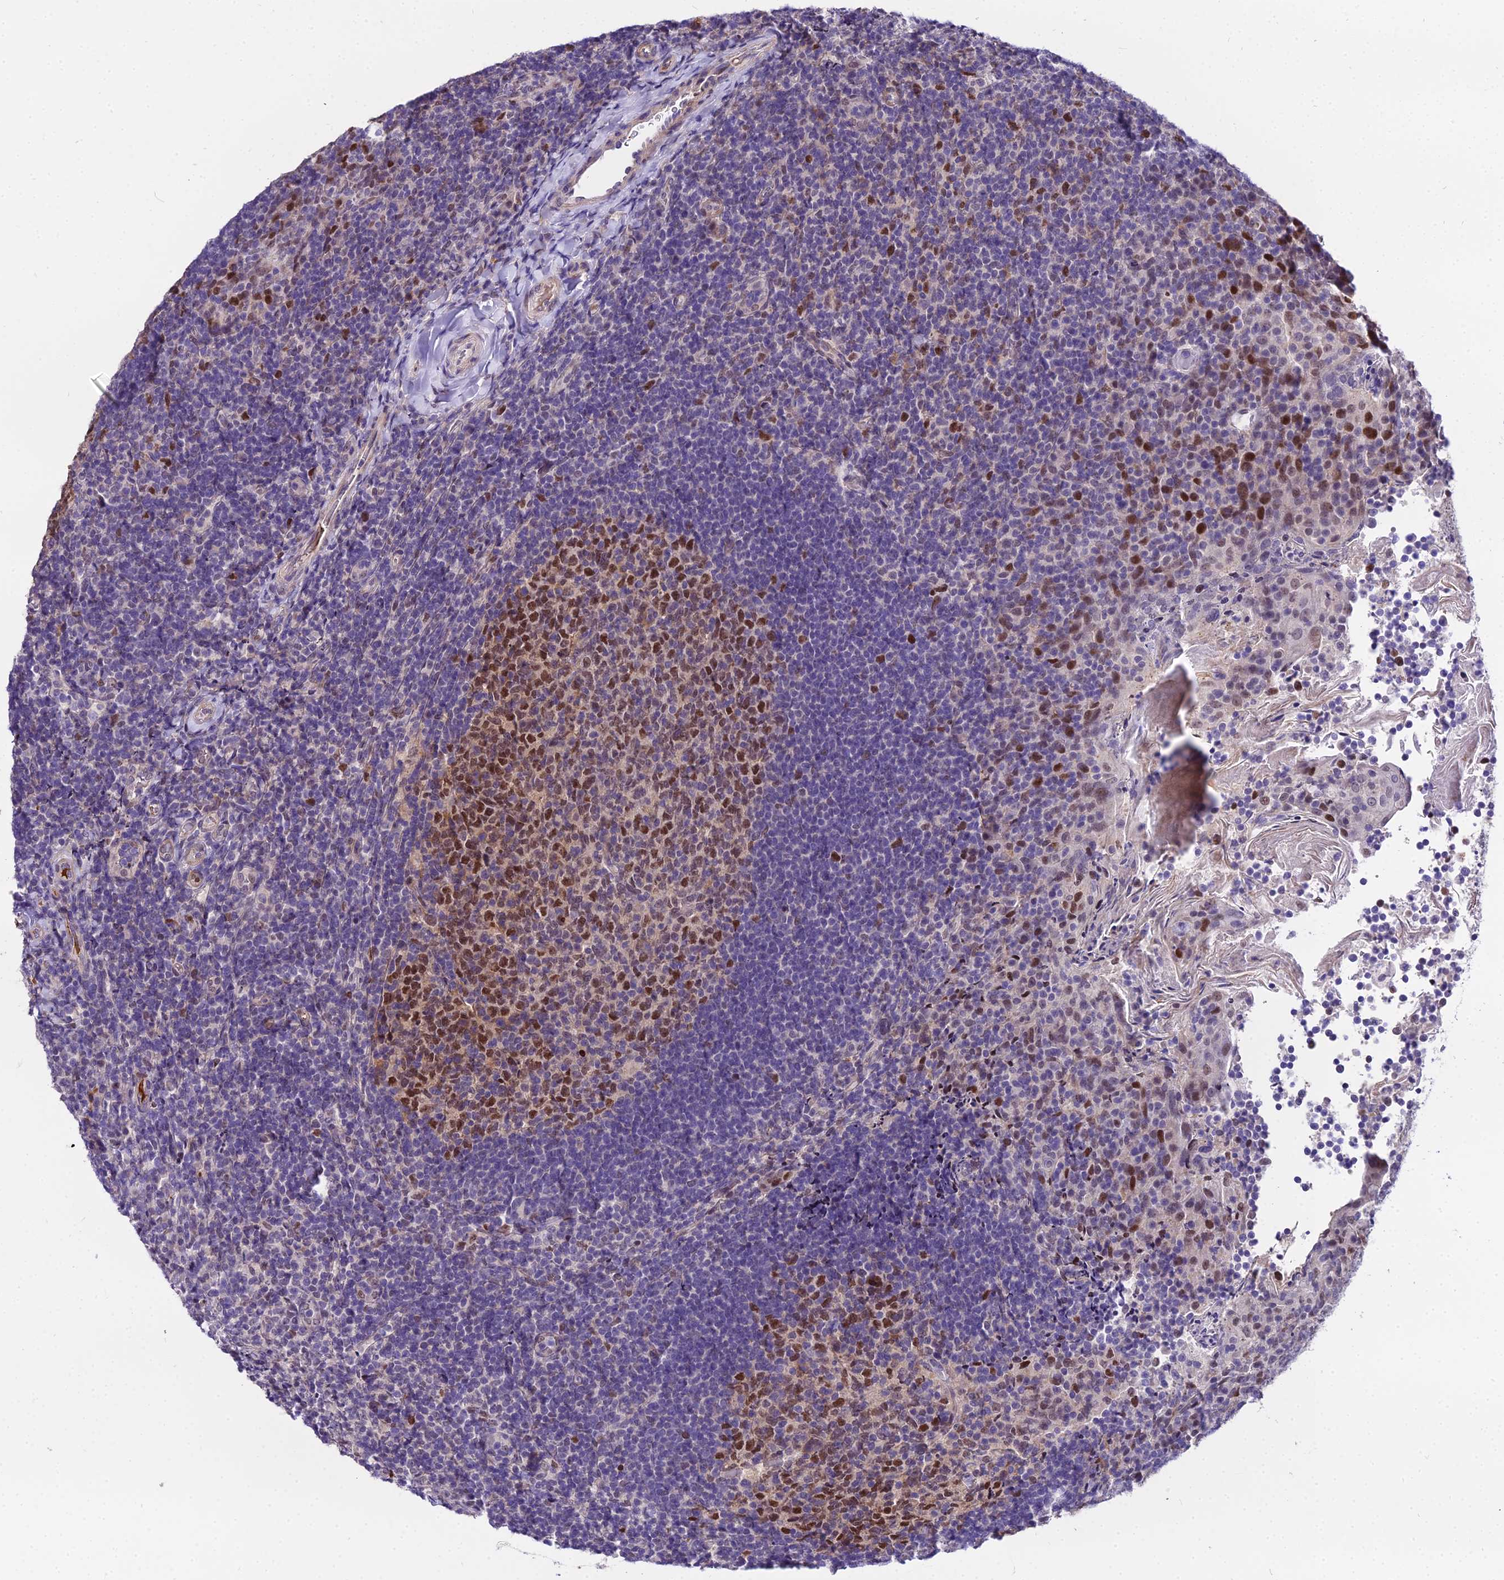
{"staining": {"intensity": "strong", "quantity": "25%-75%", "location": "nuclear"}, "tissue": "tonsil", "cell_type": "Germinal center cells", "image_type": "normal", "snomed": [{"axis": "morphology", "description": "Normal tissue, NOS"}, {"axis": "topography", "description": "Tonsil"}], "caption": "A brown stain shows strong nuclear positivity of a protein in germinal center cells of normal tonsil.", "gene": "TRIML2", "patient": {"sex": "female", "age": 10}}